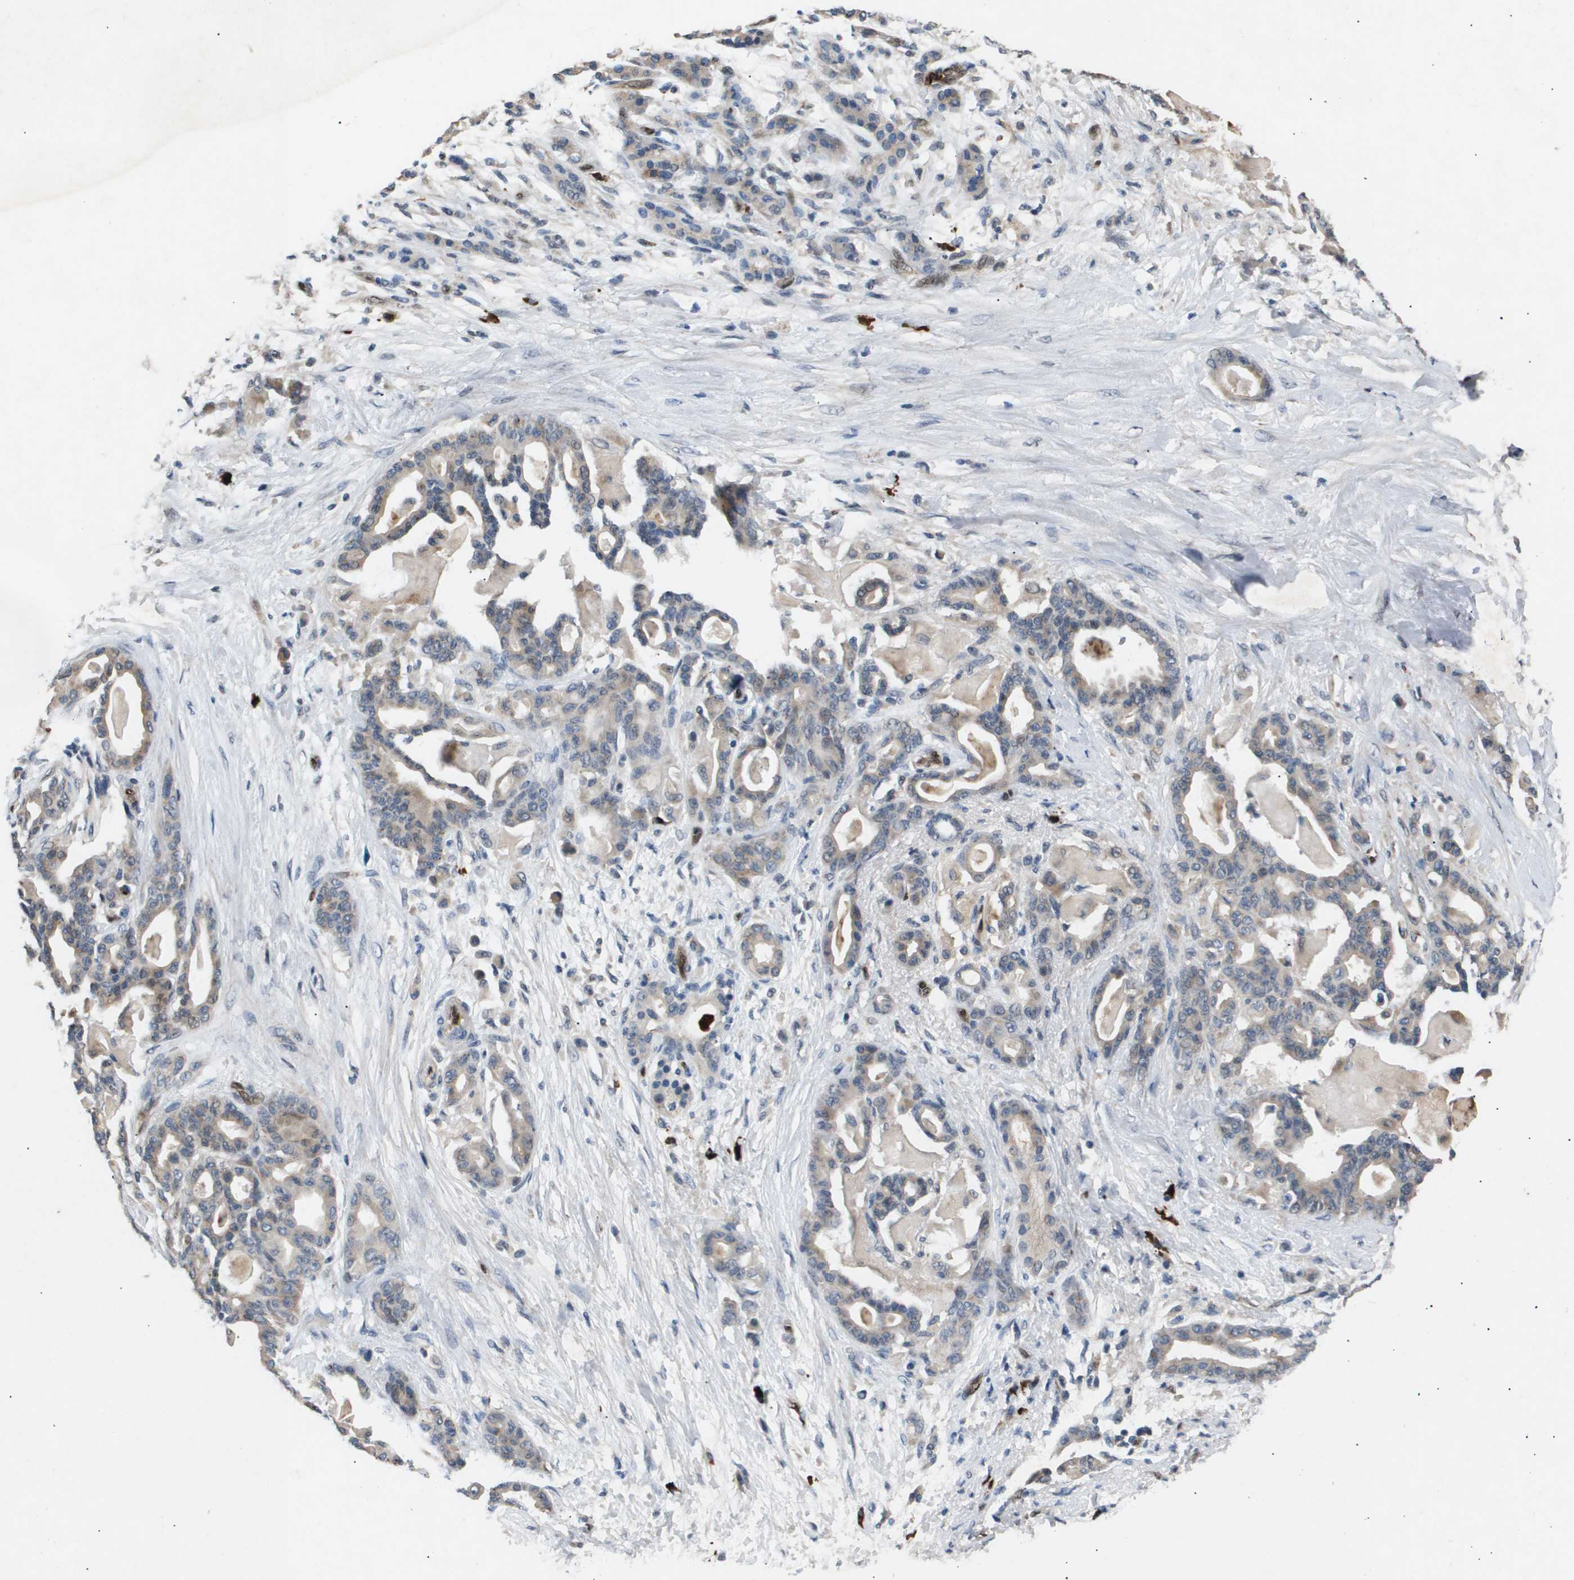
{"staining": {"intensity": "weak", "quantity": "25%-75%", "location": "cytoplasmic/membranous"}, "tissue": "pancreatic cancer", "cell_type": "Tumor cells", "image_type": "cancer", "snomed": [{"axis": "morphology", "description": "Adenocarcinoma, NOS"}, {"axis": "topography", "description": "Pancreas"}], "caption": "Immunohistochemical staining of human pancreatic cancer reveals low levels of weak cytoplasmic/membranous staining in approximately 25%-75% of tumor cells.", "gene": "ERG", "patient": {"sex": "male", "age": 63}}